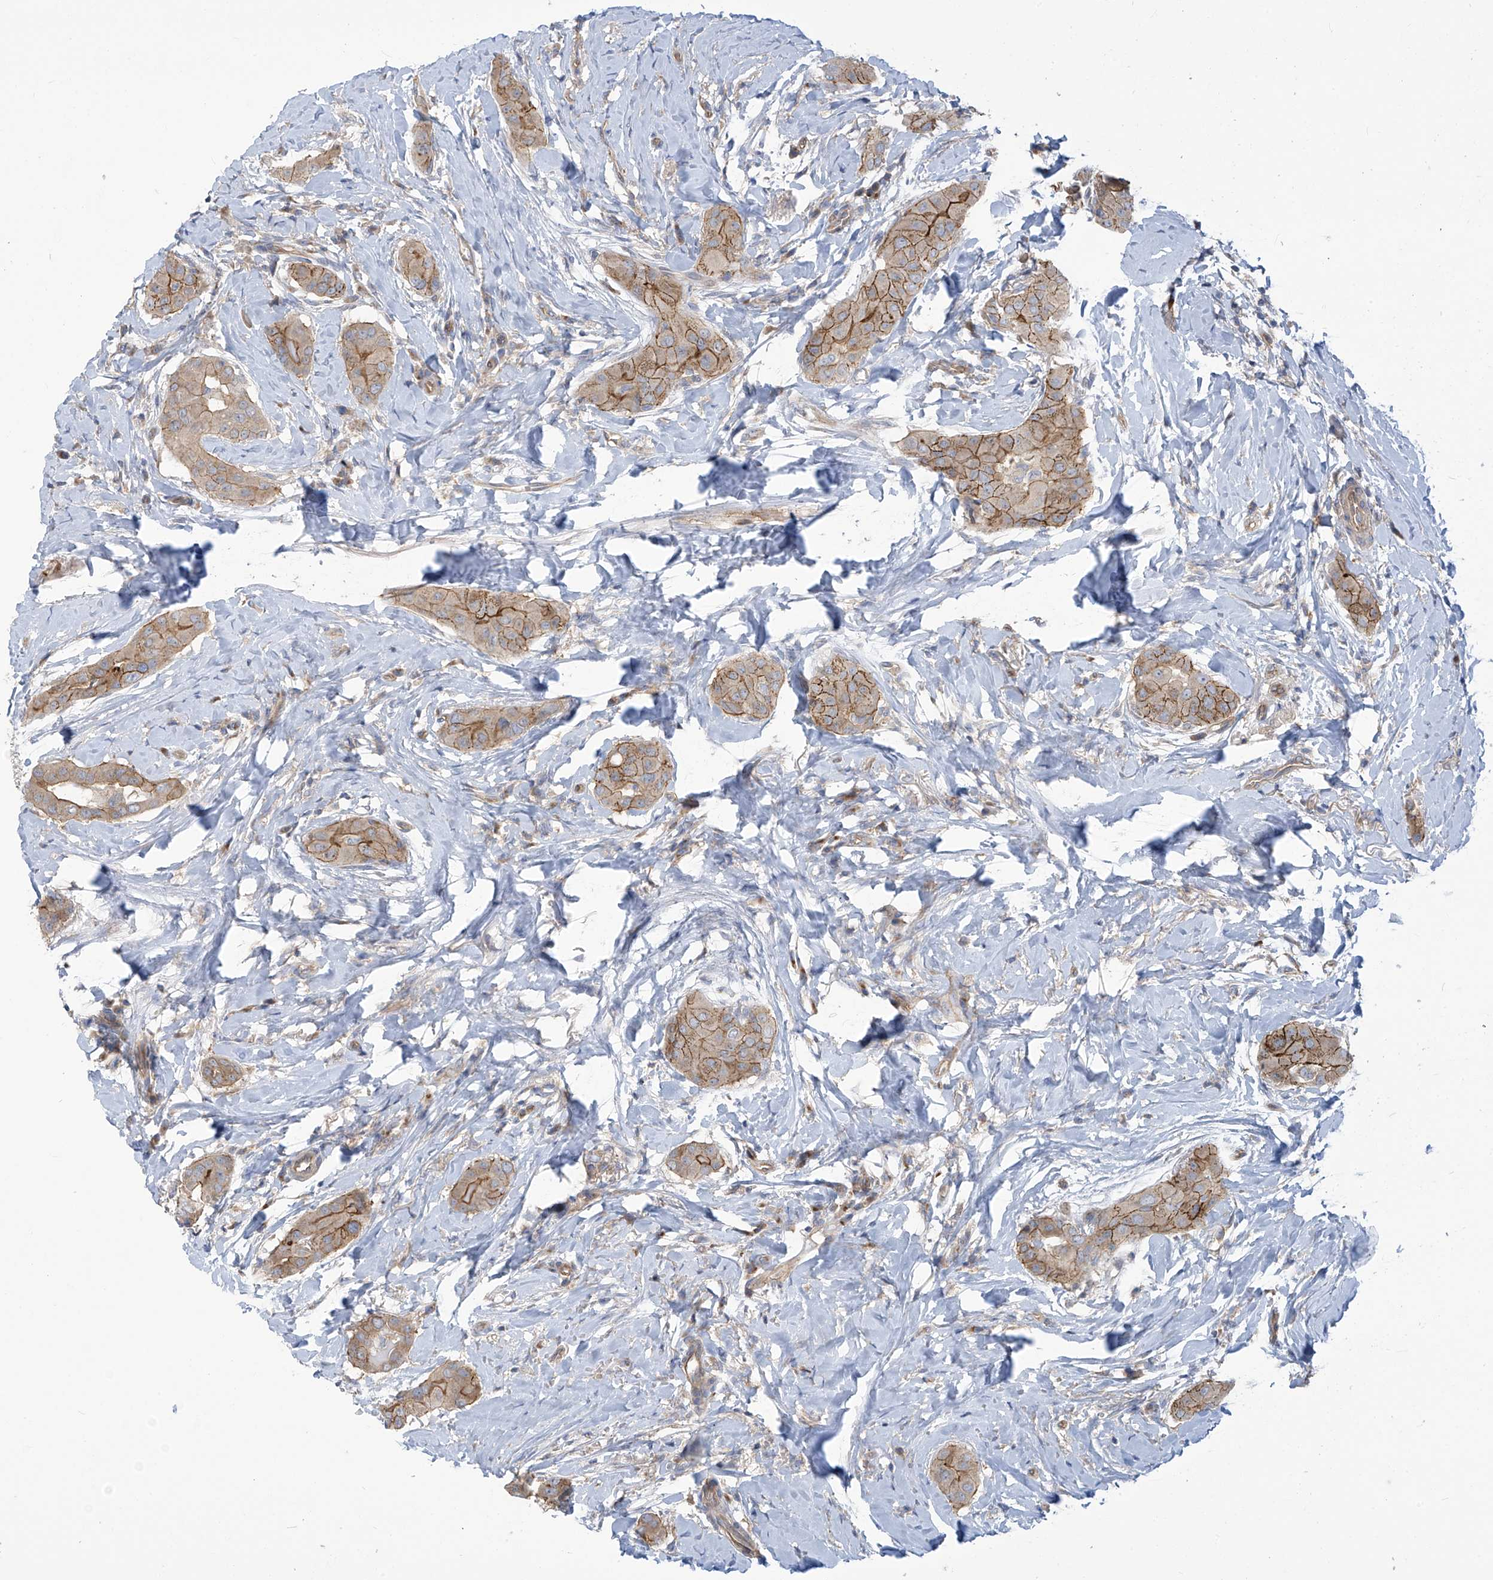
{"staining": {"intensity": "moderate", "quantity": ">75%", "location": "cytoplasmic/membranous"}, "tissue": "thyroid cancer", "cell_type": "Tumor cells", "image_type": "cancer", "snomed": [{"axis": "morphology", "description": "Papillary adenocarcinoma, NOS"}, {"axis": "topography", "description": "Thyroid gland"}], "caption": "This photomicrograph demonstrates thyroid cancer (papillary adenocarcinoma) stained with immunohistochemistry (IHC) to label a protein in brown. The cytoplasmic/membranous of tumor cells show moderate positivity for the protein. Nuclei are counter-stained blue.", "gene": "ADAT2", "patient": {"sex": "male", "age": 33}}